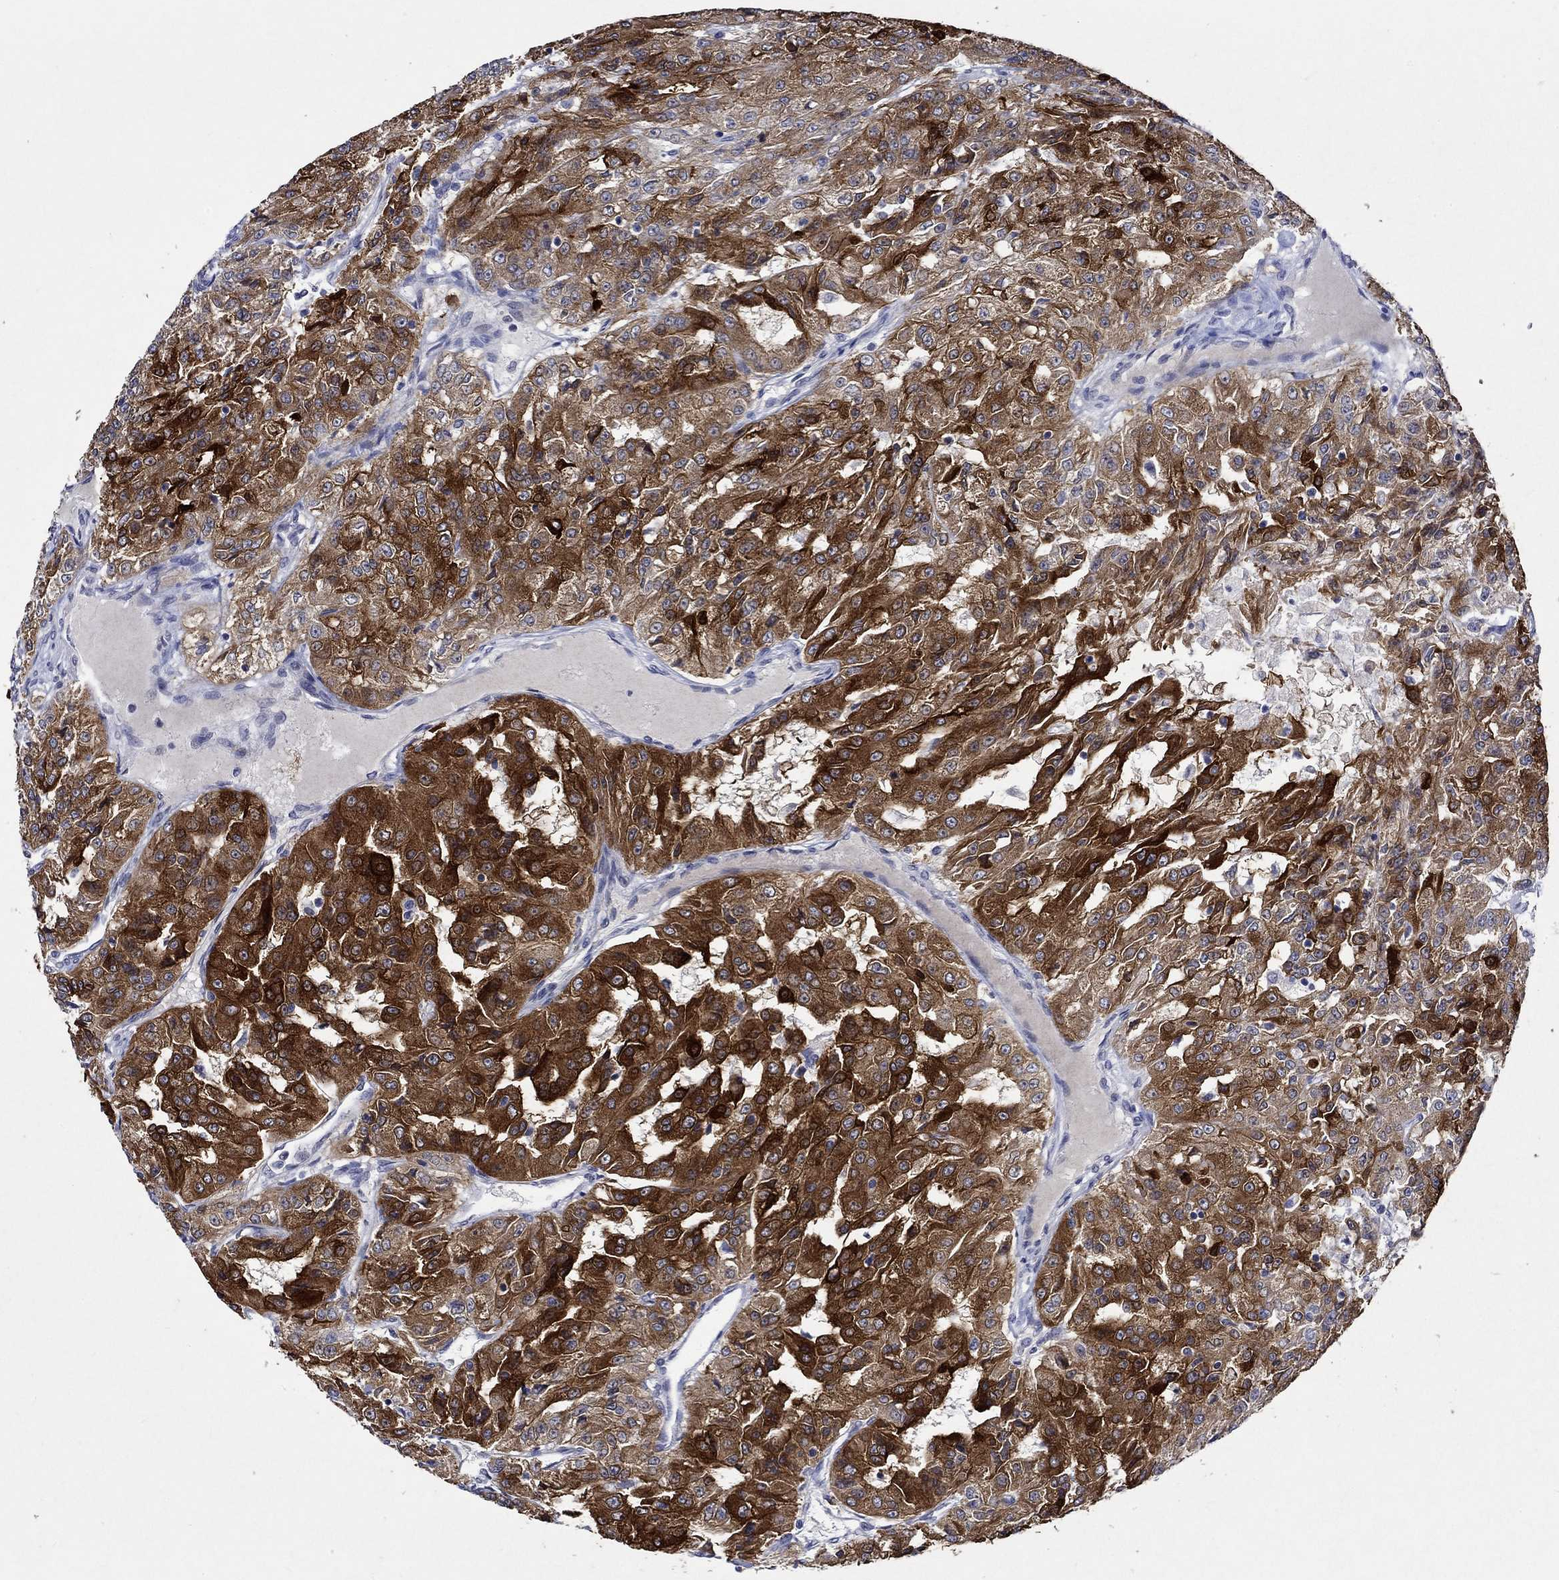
{"staining": {"intensity": "strong", "quantity": "25%-75%", "location": "cytoplasmic/membranous"}, "tissue": "renal cancer", "cell_type": "Tumor cells", "image_type": "cancer", "snomed": [{"axis": "morphology", "description": "Adenocarcinoma, NOS"}, {"axis": "topography", "description": "Kidney"}], "caption": "IHC of renal cancer displays high levels of strong cytoplasmic/membranous expression in about 25%-75% of tumor cells.", "gene": "CRYAB", "patient": {"sex": "female", "age": 63}}